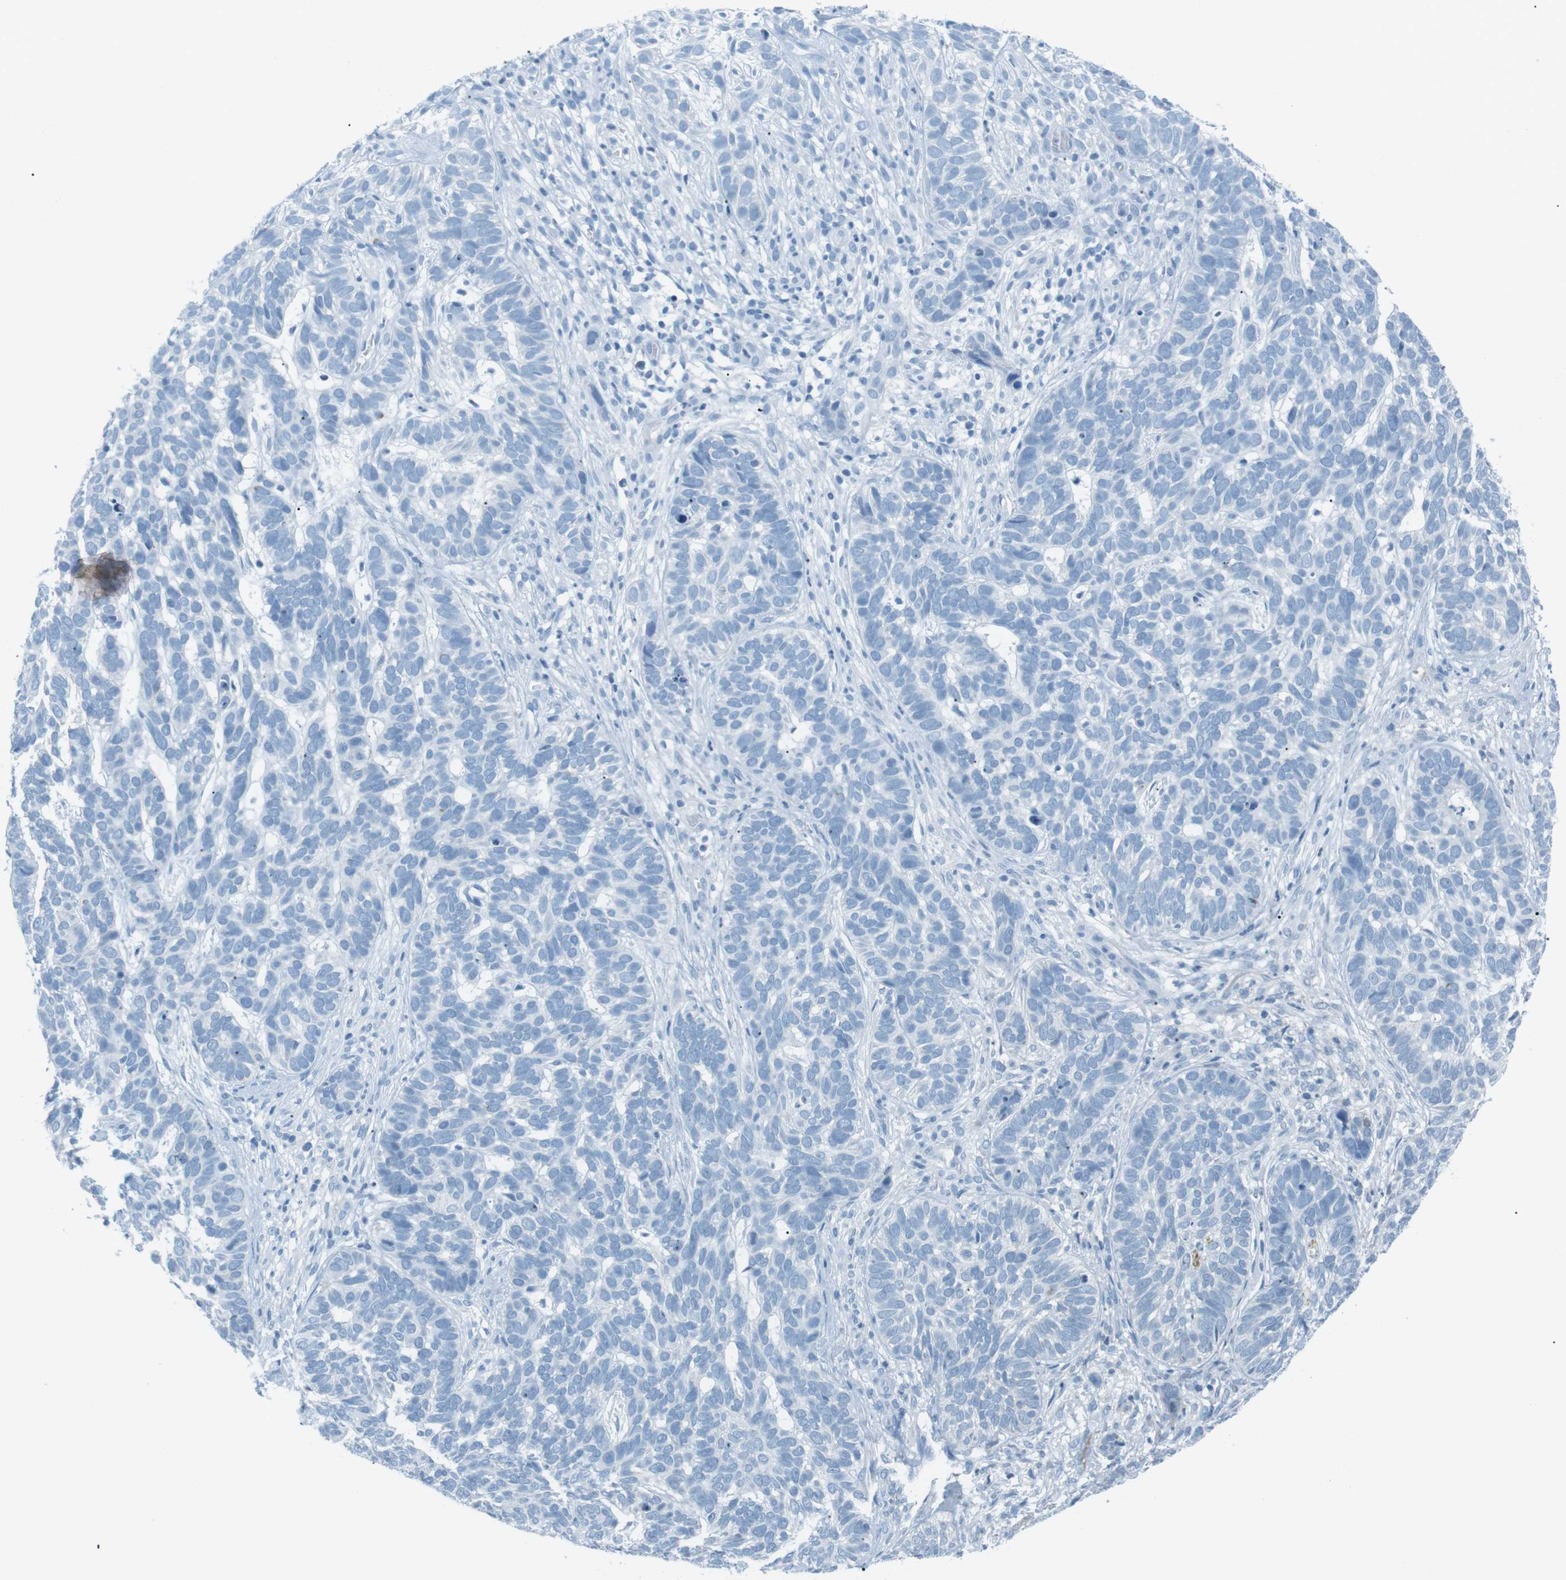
{"staining": {"intensity": "negative", "quantity": "none", "location": "none"}, "tissue": "skin cancer", "cell_type": "Tumor cells", "image_type": "cancer", "snomed": [{"axis": "morphology", "description": "Basal cell carcinoma"}, {"axis": "topography", "description": "Skin"}], "caption": "High magnification brightfield microscopy of skin cancer (basal cell carcinoma) stained with DAB (brown) and counterstained with hematoxylin (blue): tumor cells show no significant positivity.", "gene": "AZGP1", "patient": {"sex": "male", "age": 87}}